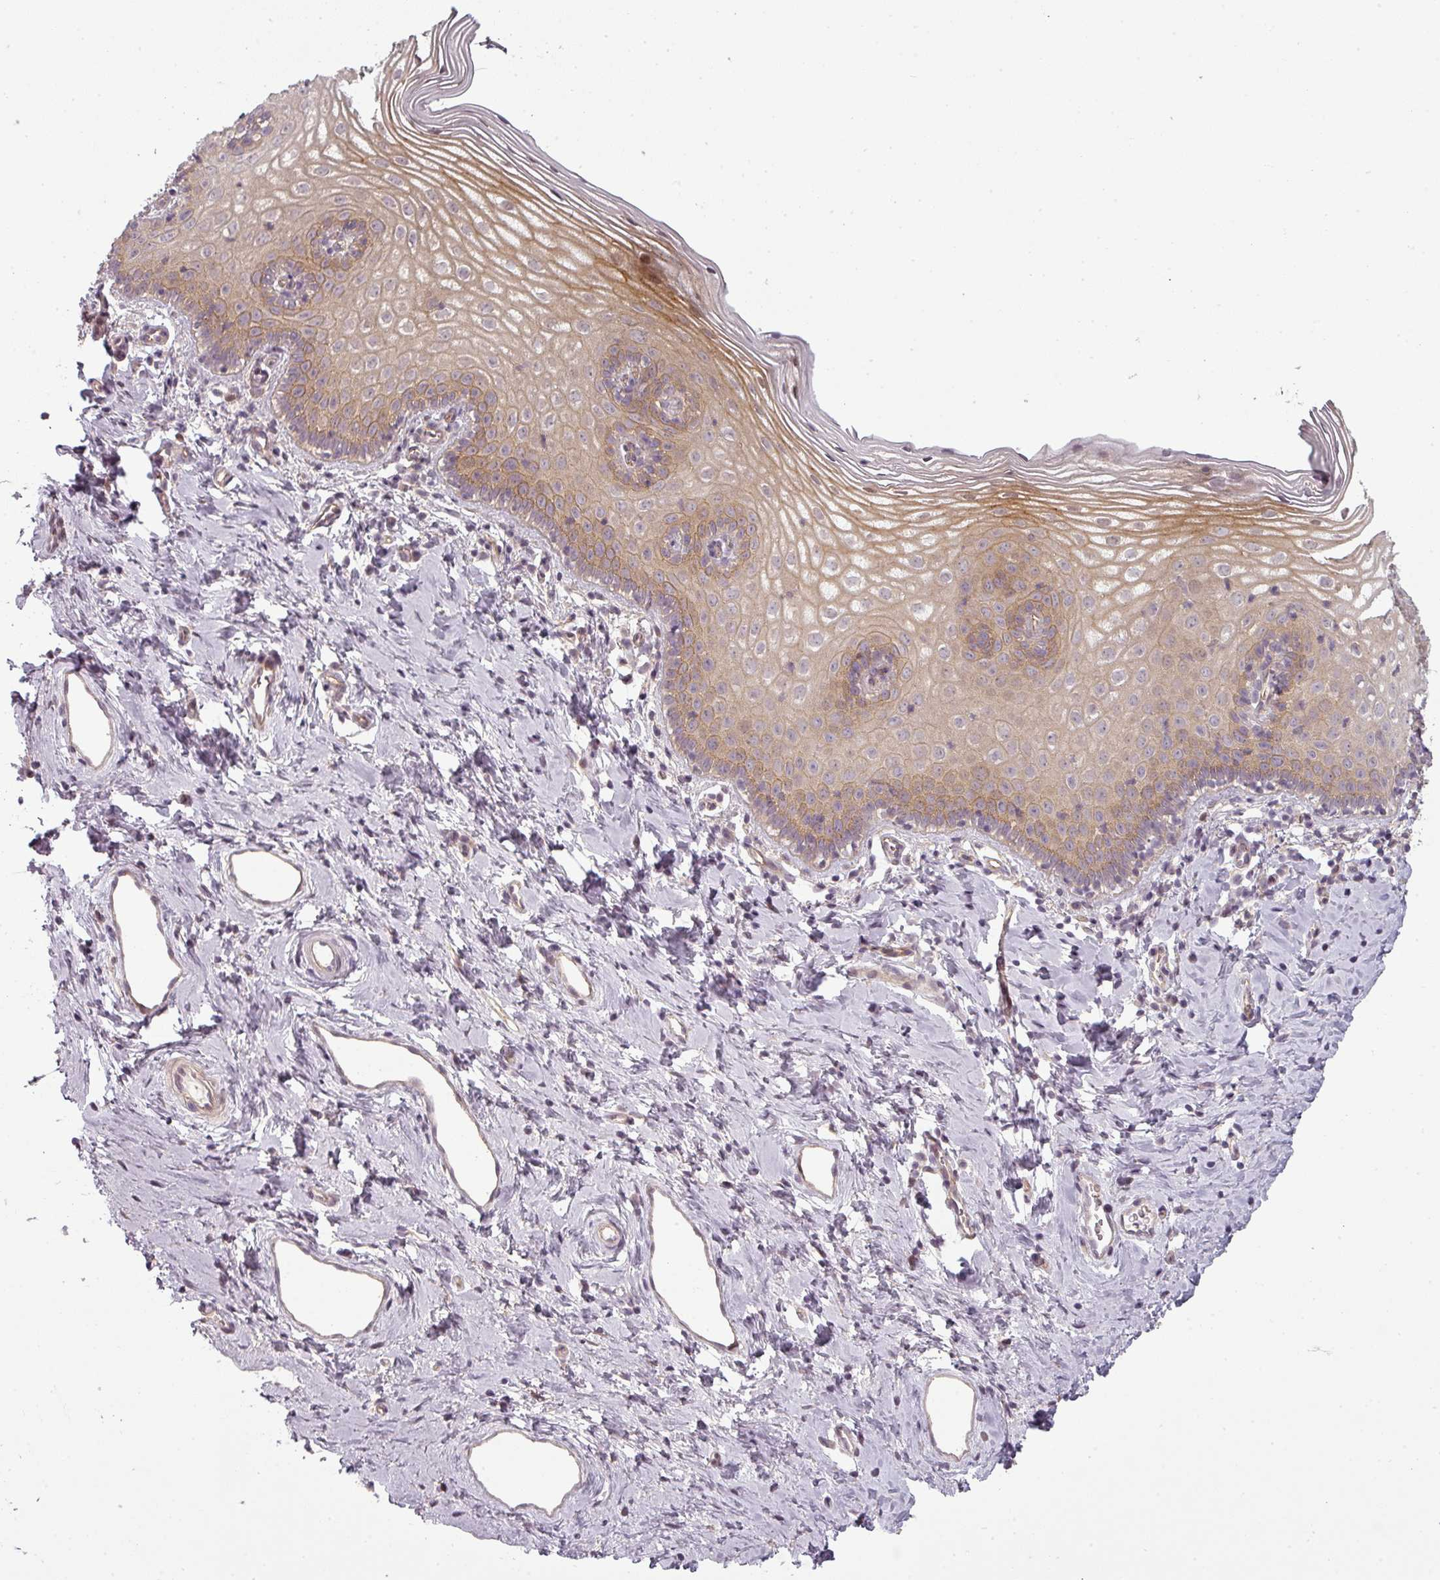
{"staining": {"intensity": "moderate", "quantity": "<25%", "location": "cytoplasmic/membranous"}, "tissue": "cervix", "cell_type": "Glandular cells", "image_type": "normal", "snomed": [{"axis": "morphology", "description": "Normal tissue, NOS"}, {"axis": "topography", "description": "Cervix"}], "caption": "Human cervix stained for a protein (brown) exhibits moderate cytoplasmic/membranous positive staining in approximately <25% of glandular cells.", "gene": "SLC16A9", "patient": {"sex": "female", "age": 44}}